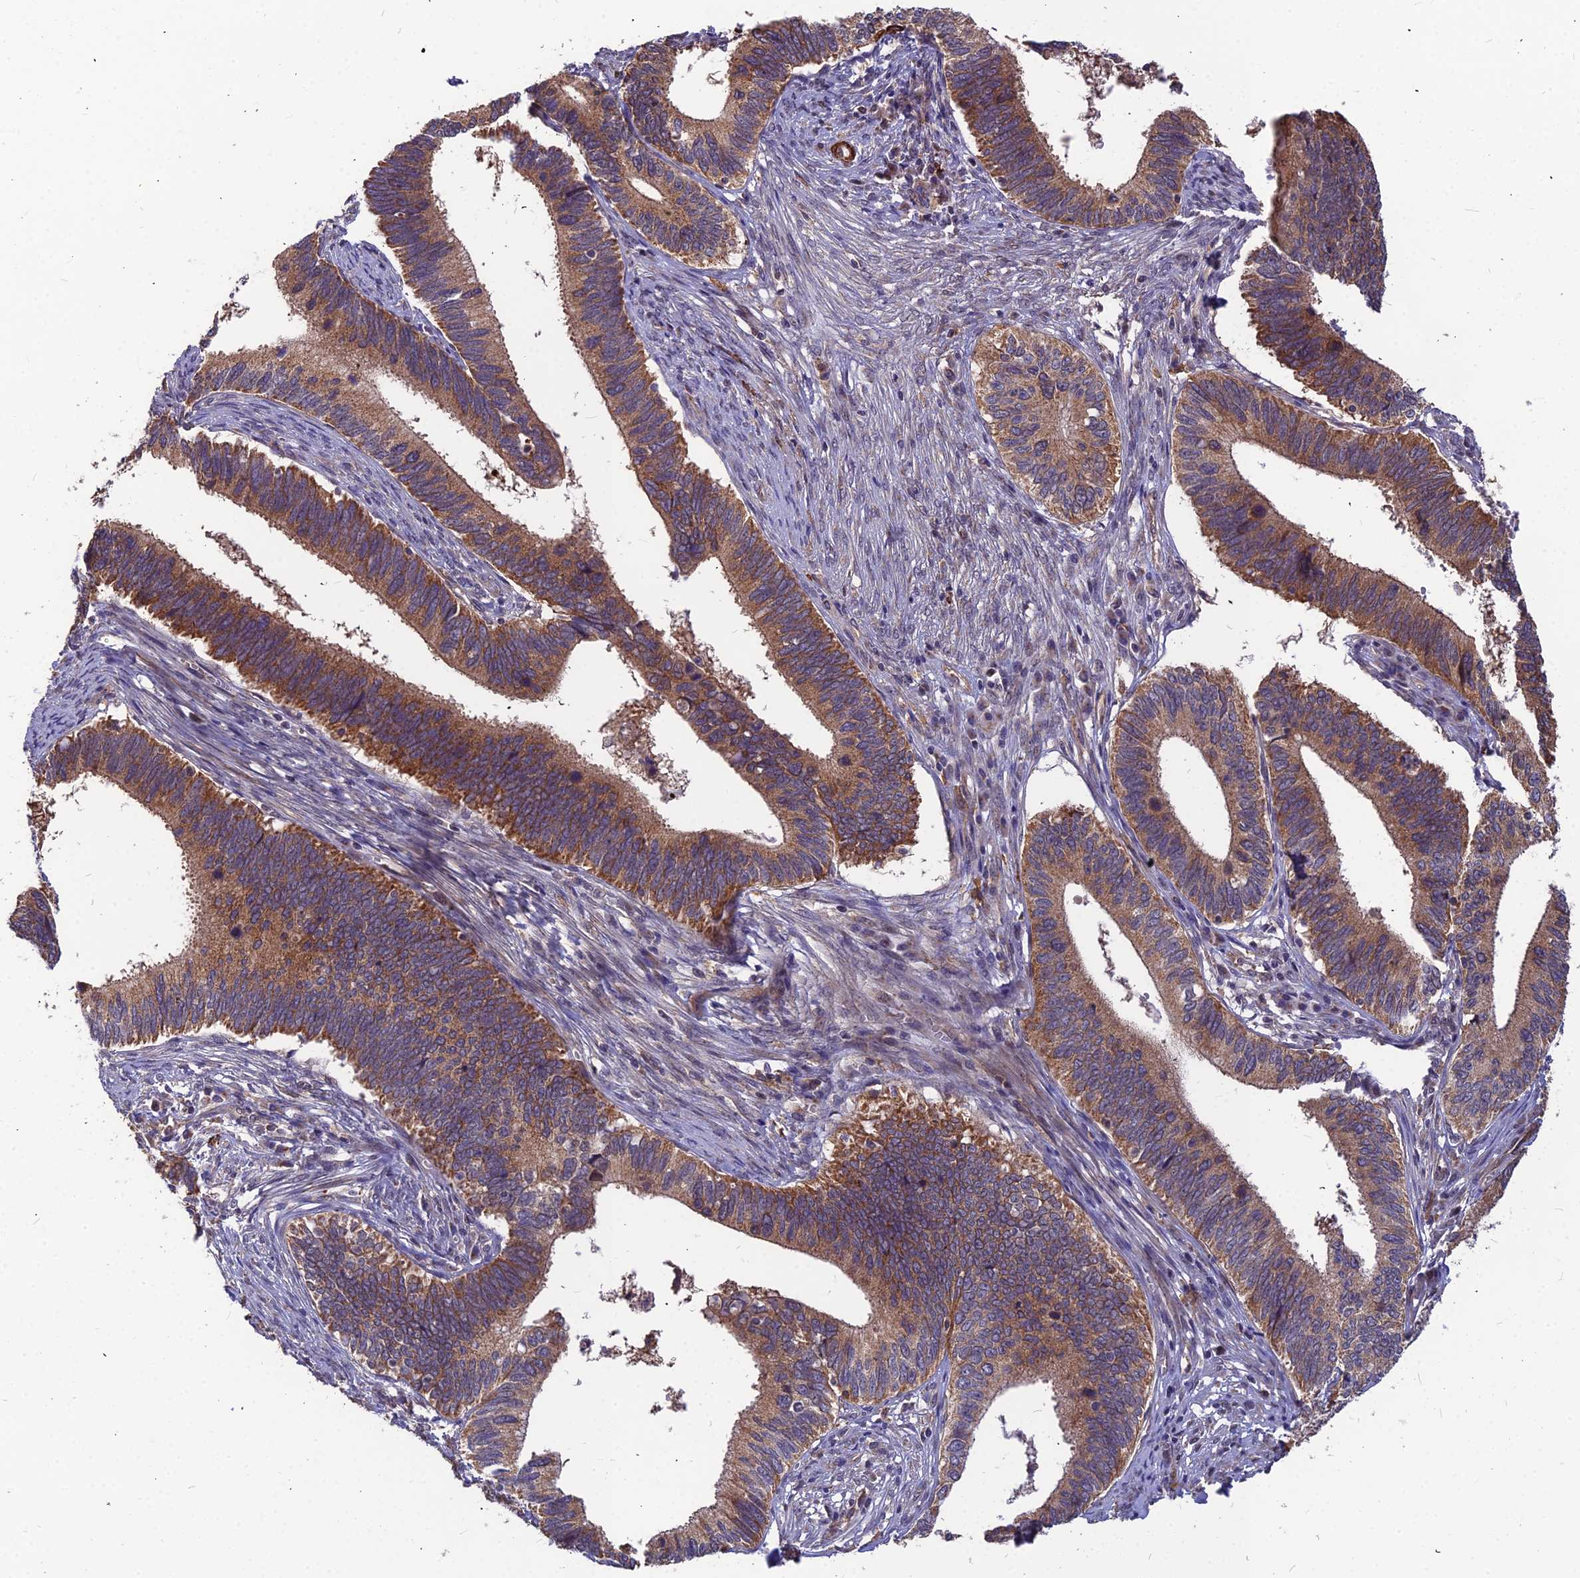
{"staining": {"intensity": "moderate", "quantity": ">75%", "location": "cytoplasmic/membranous"}, "tissue": "cervical cancer", "cell_type": "Tumor cells", "image_type": "cancer", "snomed": [{"axis": "morphology", "description": "Adenocarcinoma, NOS"}, {"axis": "topography", "description": "Cervix"}], "caption": "Adenocarcinoma (cervical) stained for a protein (brown) displays moderate cytoplasmic/membranous positive positivity in approximately >75% of tumor cells.", "gene": "LEKR1", "patient": {"sex": "female", "age": 42}}